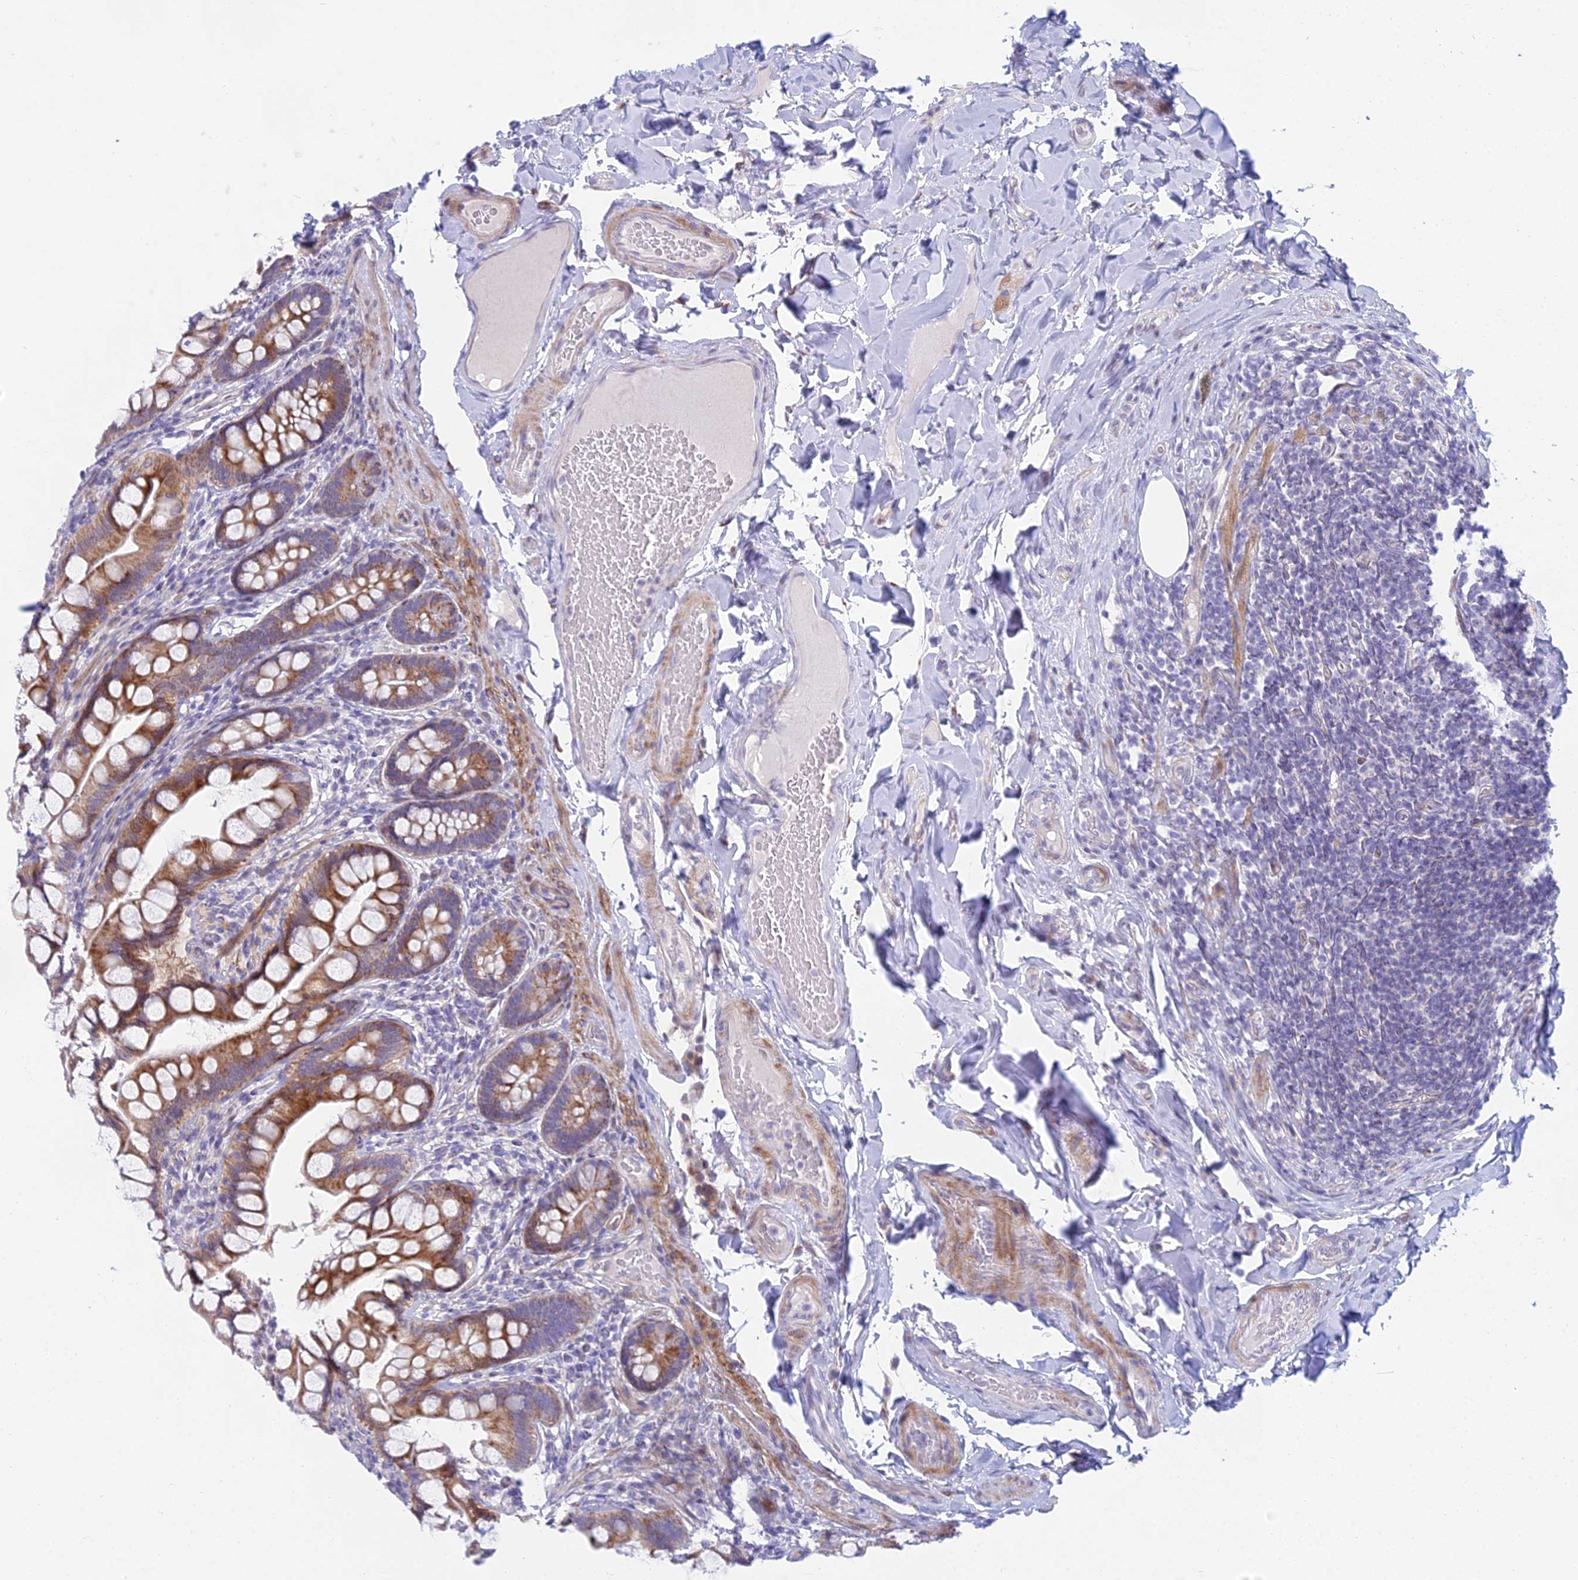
{"staining": {"intensity": "moderate", "quantity": ">75%", "location": "cytoplasmic/membranous"}, "tissue": "small intestine", "cell_type": "Glandular cells", "image_type": "normal", "snomed": [{"axis": "morphology", "description": "Normal tissue, NOS"}, {"axis": "topography", "description": "Small intestine"}], "caption": "Unremarkable small intestine reveals moderate cytoplasmic/membranous staining in approximately >75% of glandular cells.", "gene": "PRR13", "patient": {"sex": "male", "age": 70}}